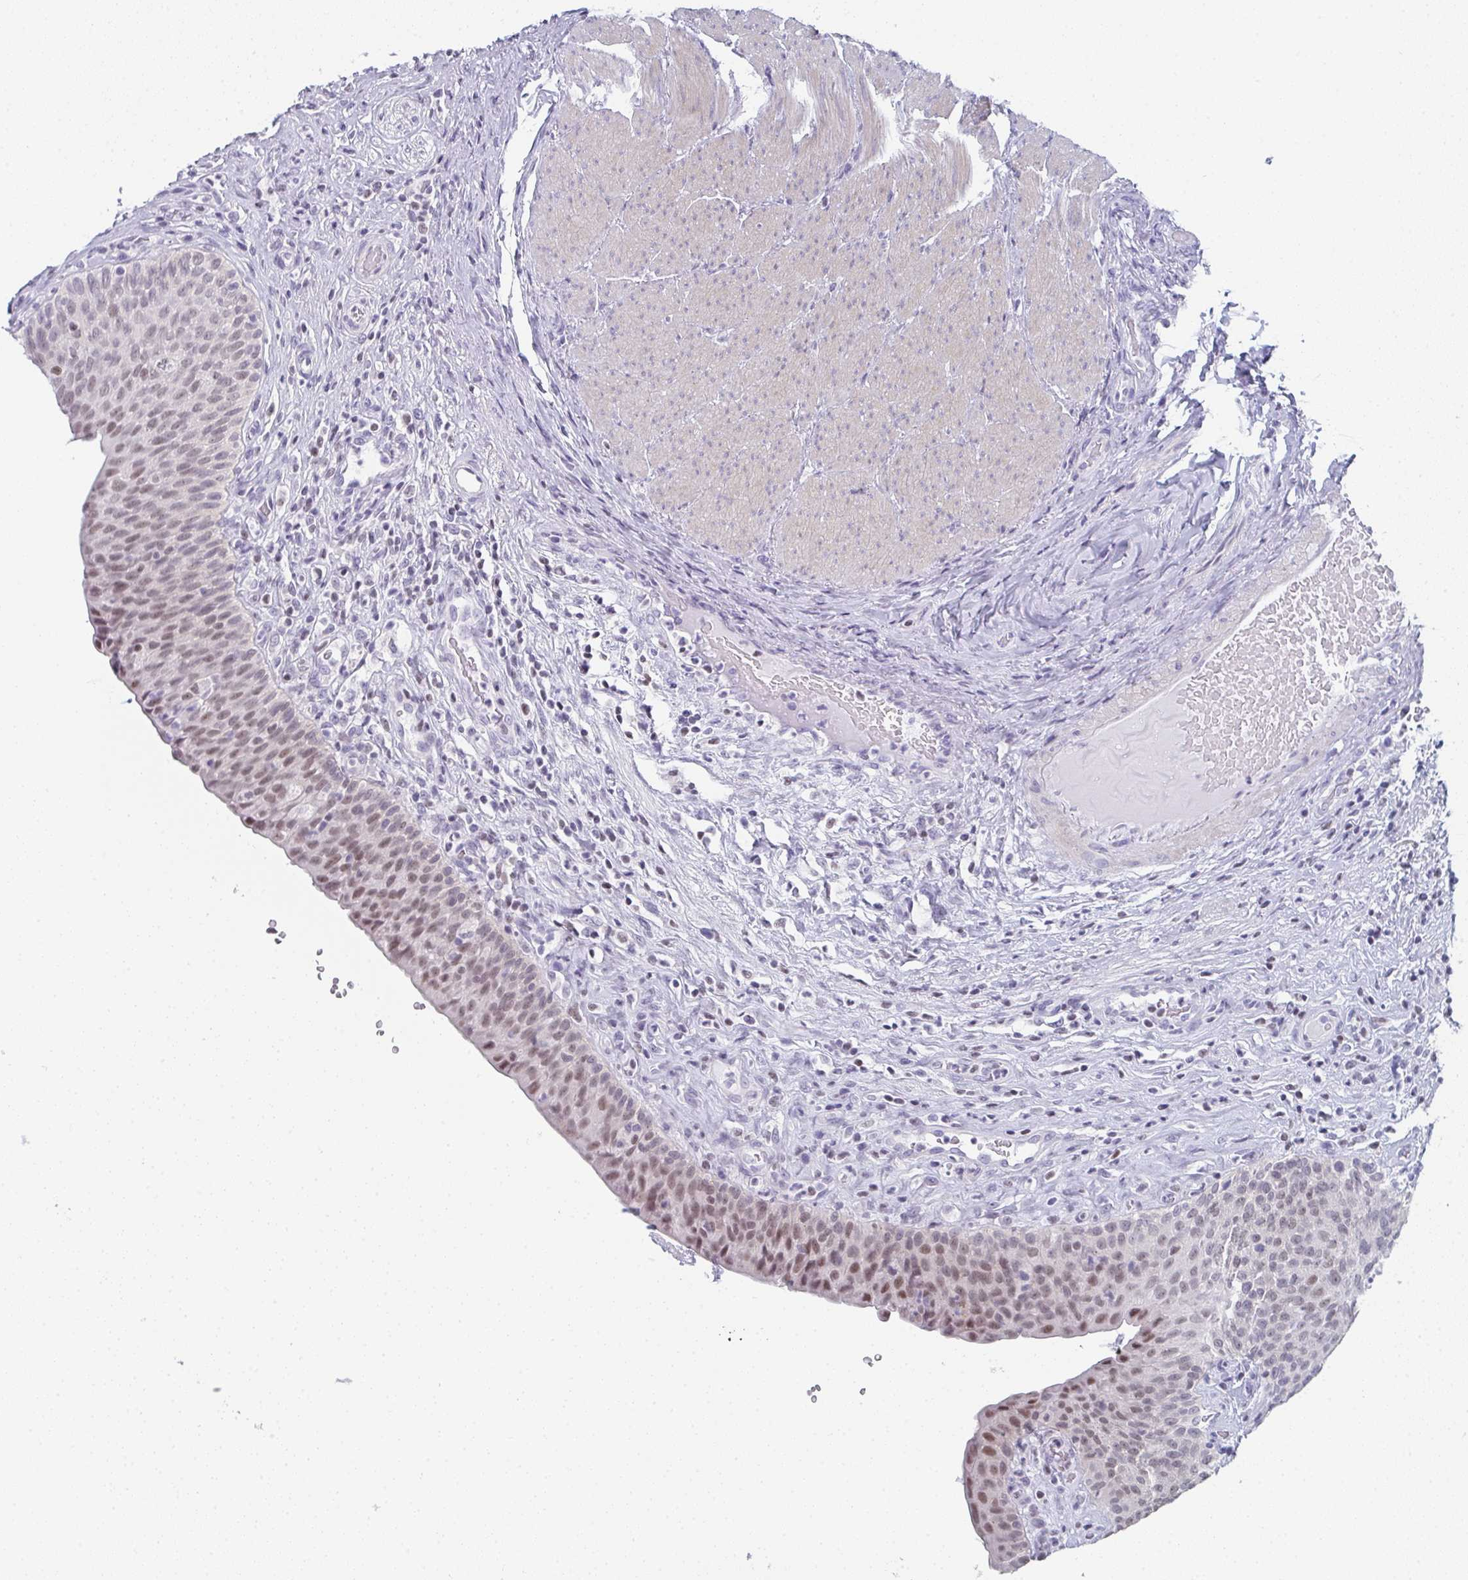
{"staining": {"intensity": "moderate", "quantity": "25%-75%", "location": "nuclear"}, "tissue": "urinary bladder", "cell_type": "Urothelial cells", "image_type": "normal", "snomed": [{"axis": "morphology", "description": "Normal tissue, NOS"}, {"axis": "topography", "description": "Urinary bladder"}, {"axis": "topography", "description": "Peripheral nerve tissue"}], "caption": "Urinary bladder stained with immunohistochemistry demonstrates moderate nuclear positivity in approximately 25%-75% of urothelial cells.", "gene": "PYCR3", "patient": {"sex": "male", "age": 66}}